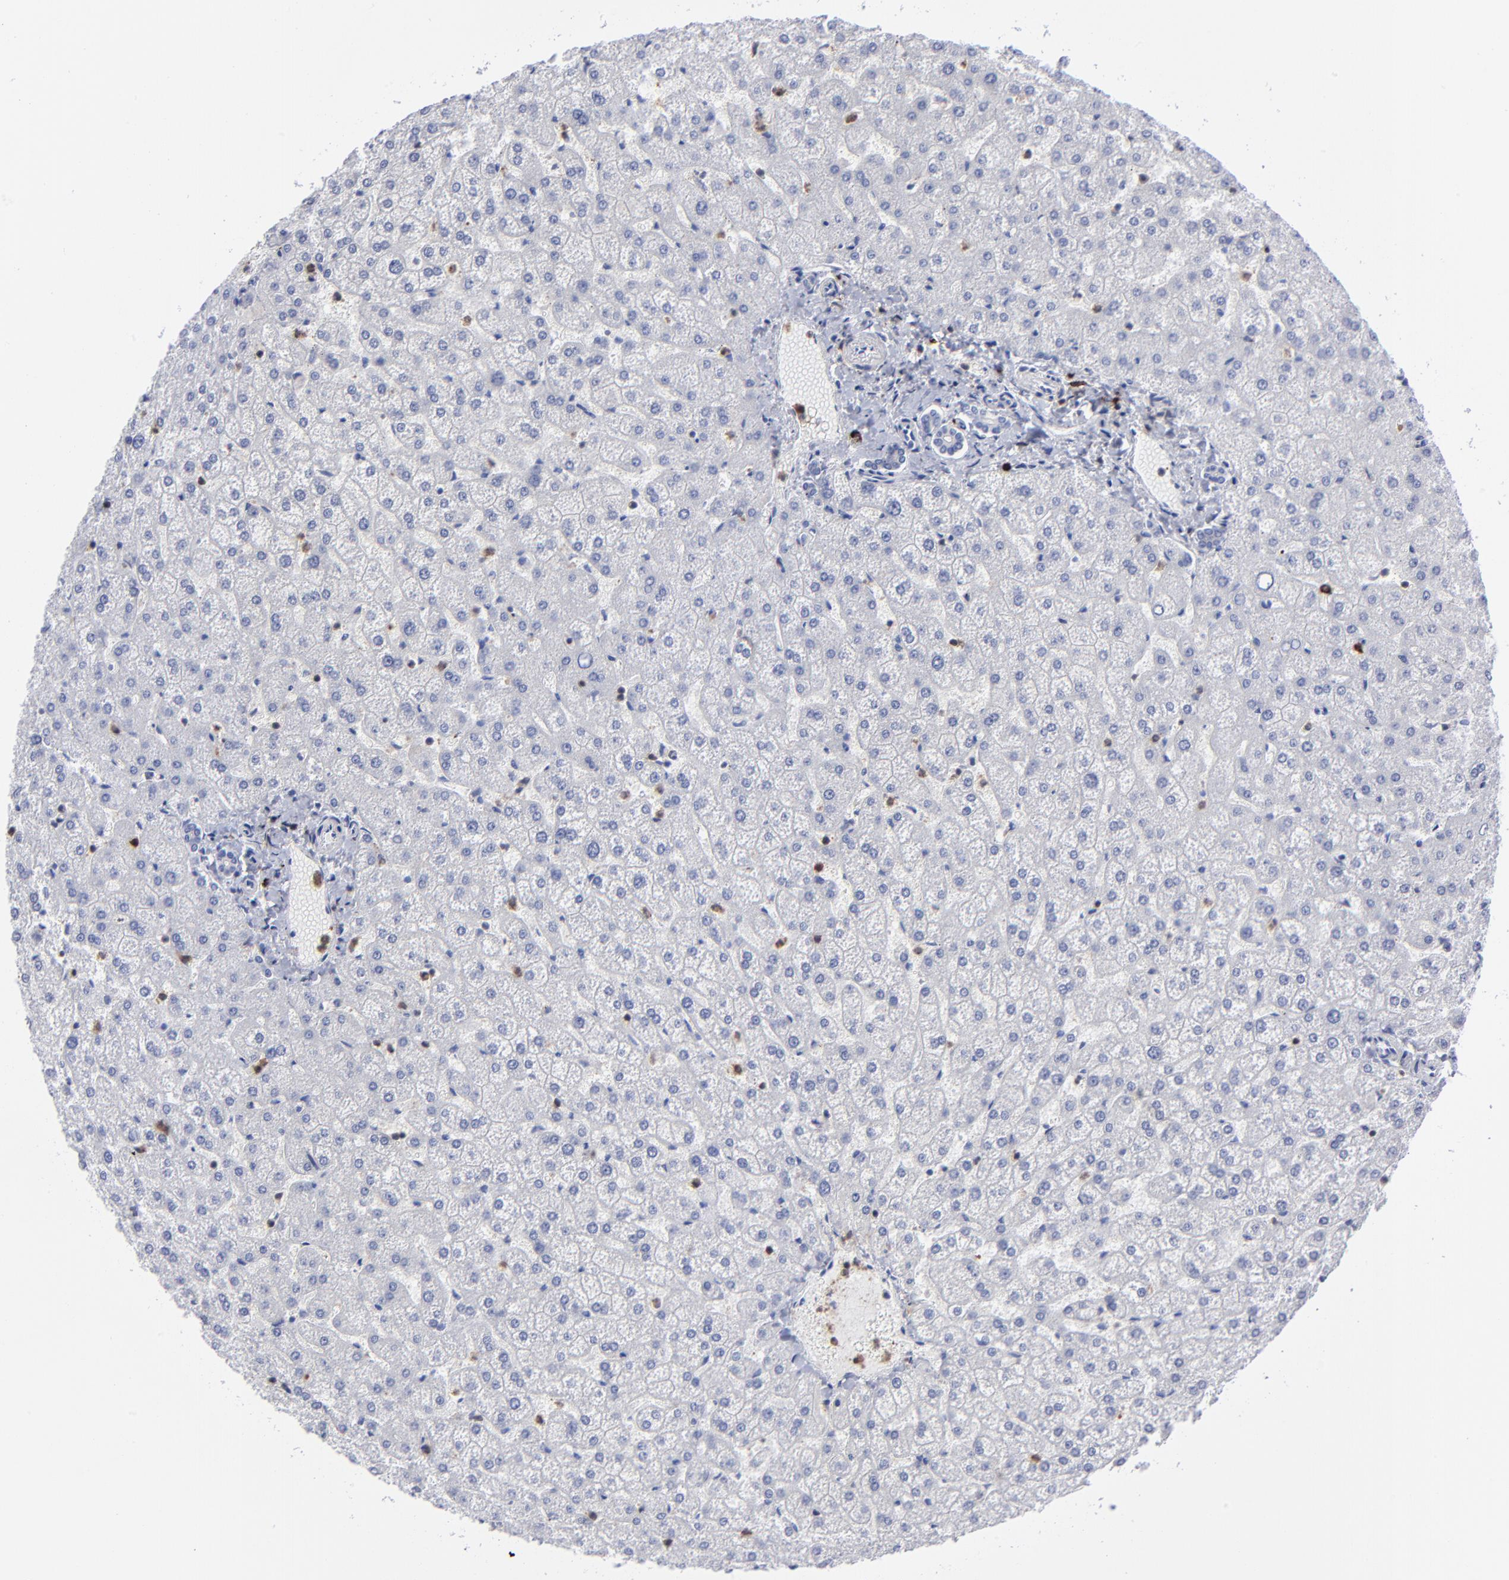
{"staining": {"intensity": "negative", "quantity": "none", "location": "none"}, "tissue": "liver", "cell_type": "Cholangiocytes", "image_type": "normal", "snomed": [{"axis": "morphology", "description": "Normal tissue, NOS"}, {"axis": "topography", "description": "Liver"}], "caption": "The image displays no staining of cholangiocytes in benign liver. (Brightfield microscopy of DAB immunohistochemistry (IHC) at high magnification).", "gene": "TBXT", "patient": {"sex": "female", "age": 32}}